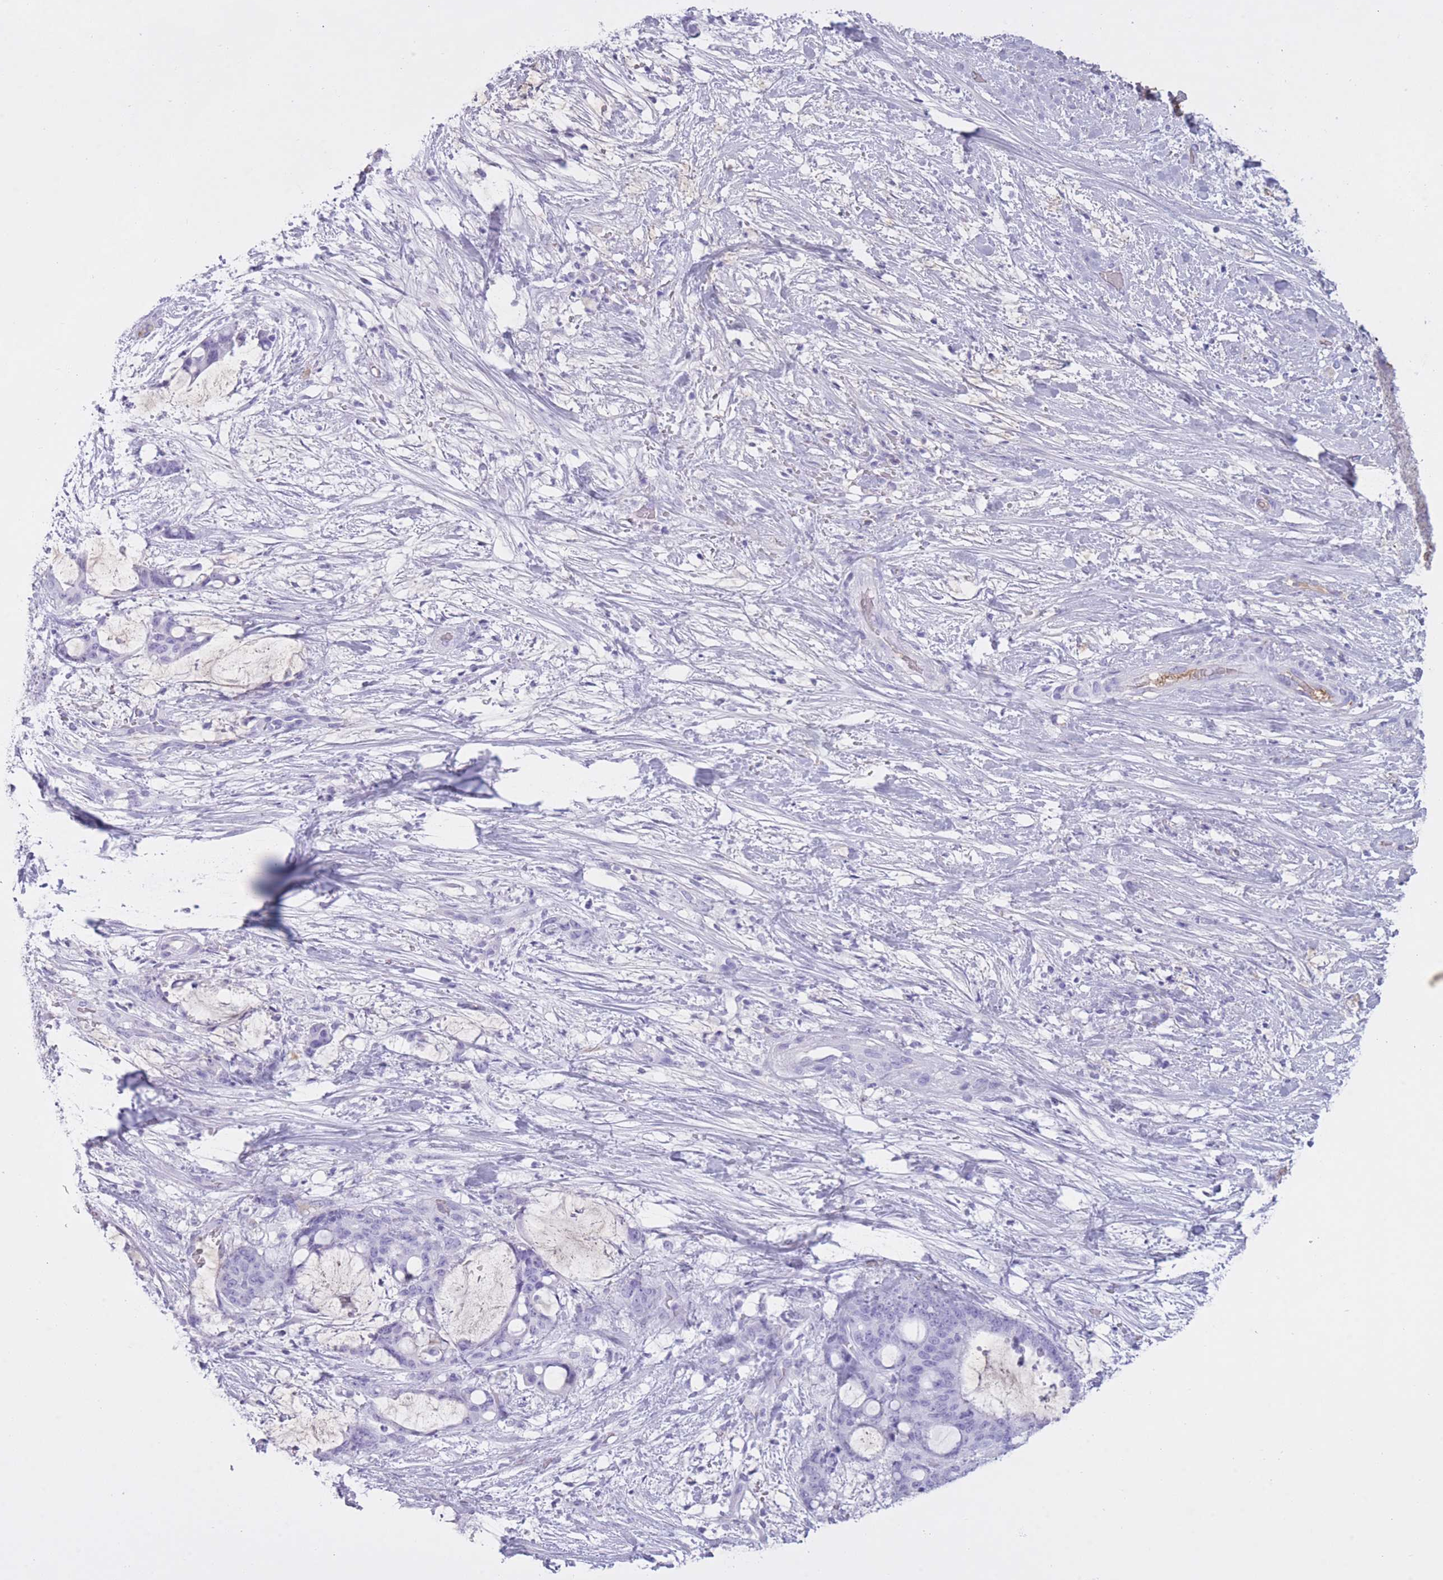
{"staining": {"intensity": "negative", "quantity": "none", "location": "none"}, "tissue": "liver cancer", "cell_type": "Tumor cells", "image_type": "cancer", "snomed": [{"axis": "morphology", "description": "Normal tissue, NOS"}, {"axis": "morphology", "description": "Cholangiocarcinoma"}, {"axis": "topography", "description": "Liver"}, {"axis": "topography", "description": "Peripheral nerve tissue"}], "caption": "Tumor cells are negative for protein expression in human liver cancer. (DAB IHC visualized using brightfield microscopy, high magnification).", "gene": "AP3S2", "patient": {"sex": "female", "age": 73}}